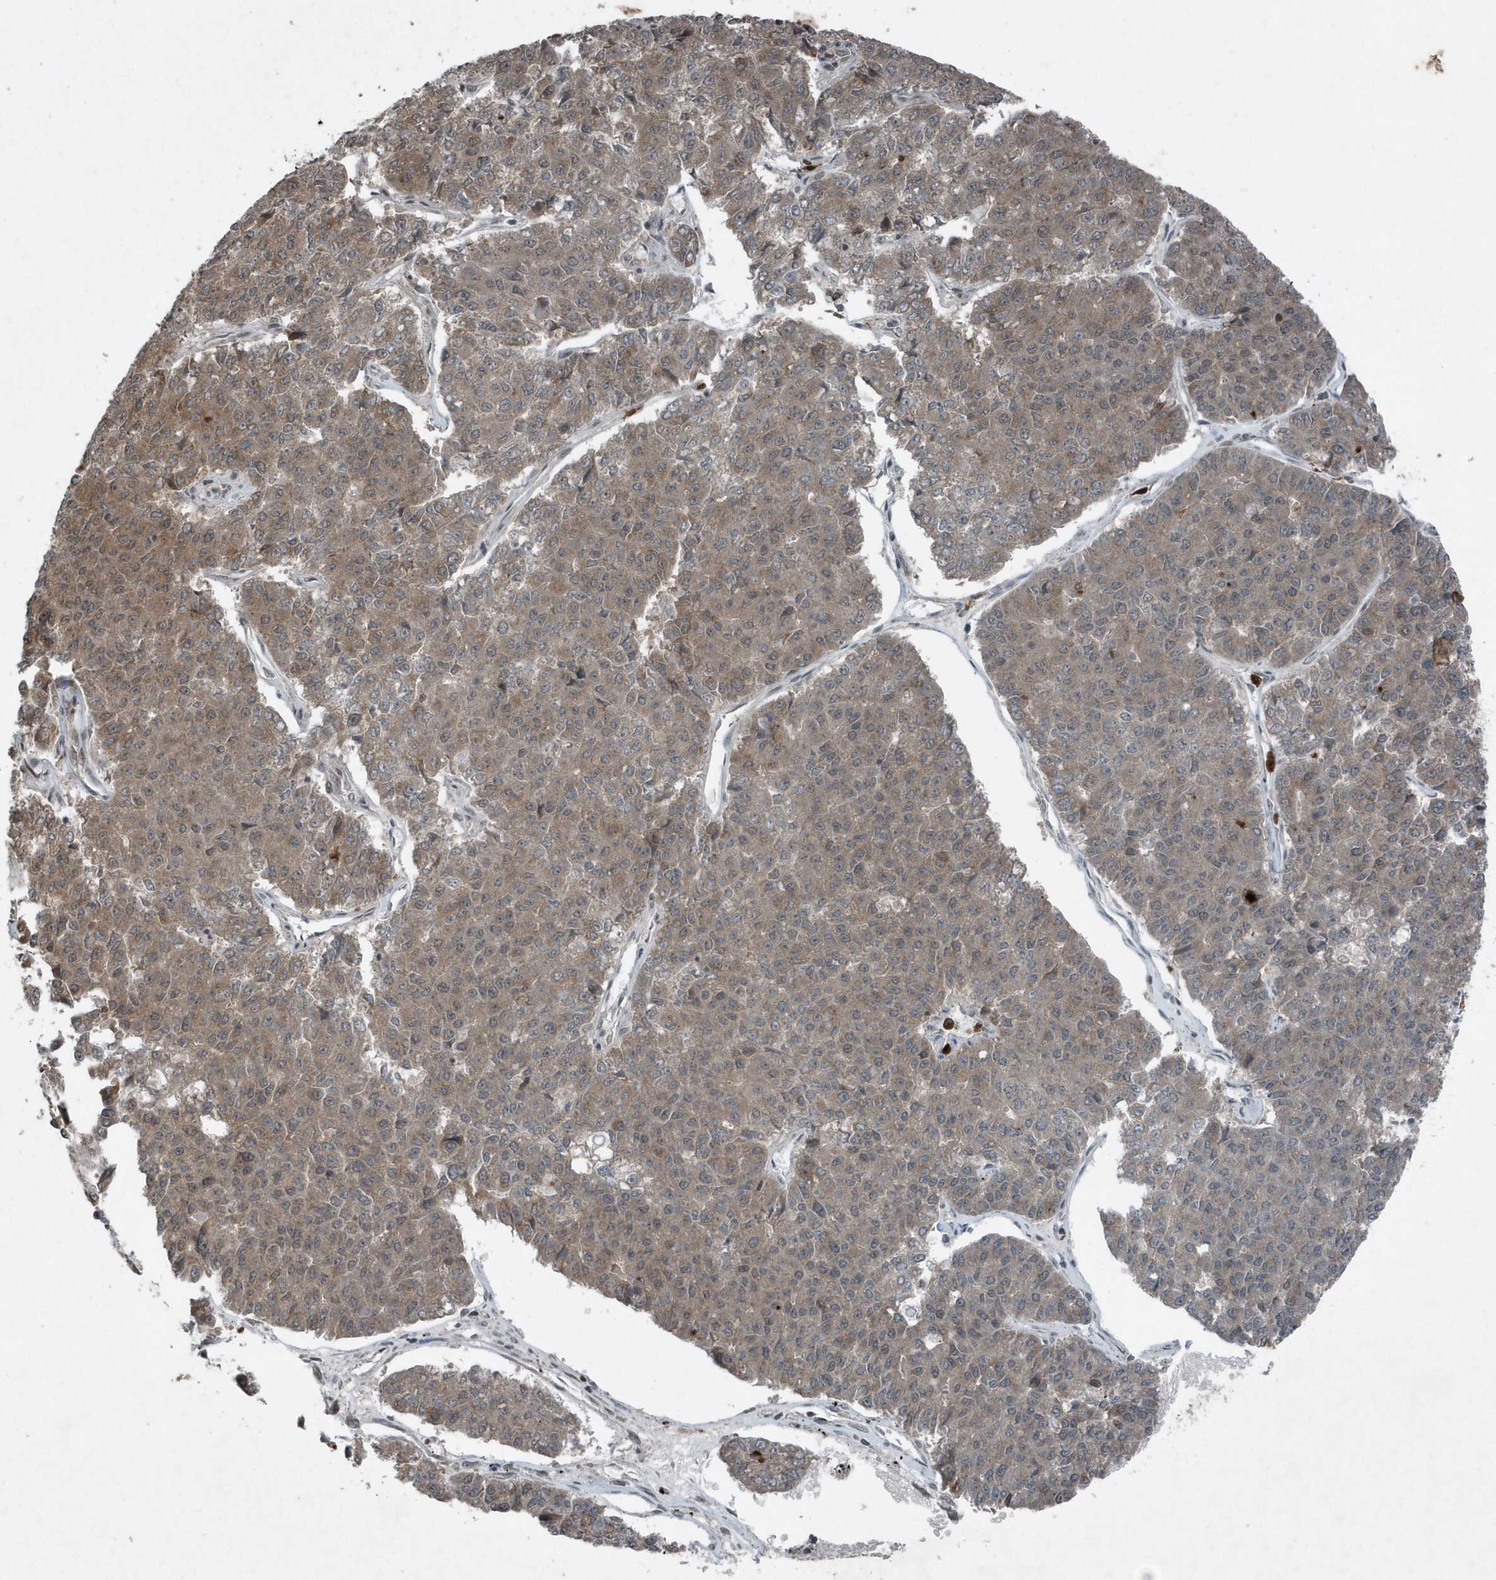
{"staining": {"intensity": "weak", "quantity": ">75%", "location": "cytoplasmic/membranous"}, "tissue": "pancreatic cancer", "cell_type": "Tumor cells", "image_type": "cancer", "snomed": [{"axis": "morphology", "description": "Adenocarcinoma, NOS"}, {"axis": "topography", "description": "Pancreas"}], "caption": "Adenocarcinoma (pancreatic) stained with IHC shows weak cytoplasmic/membranous staining in approximately >75% of tumor cells.", "gene": "EIF2B1", "patient": {"sex": "male", "age": 50}}